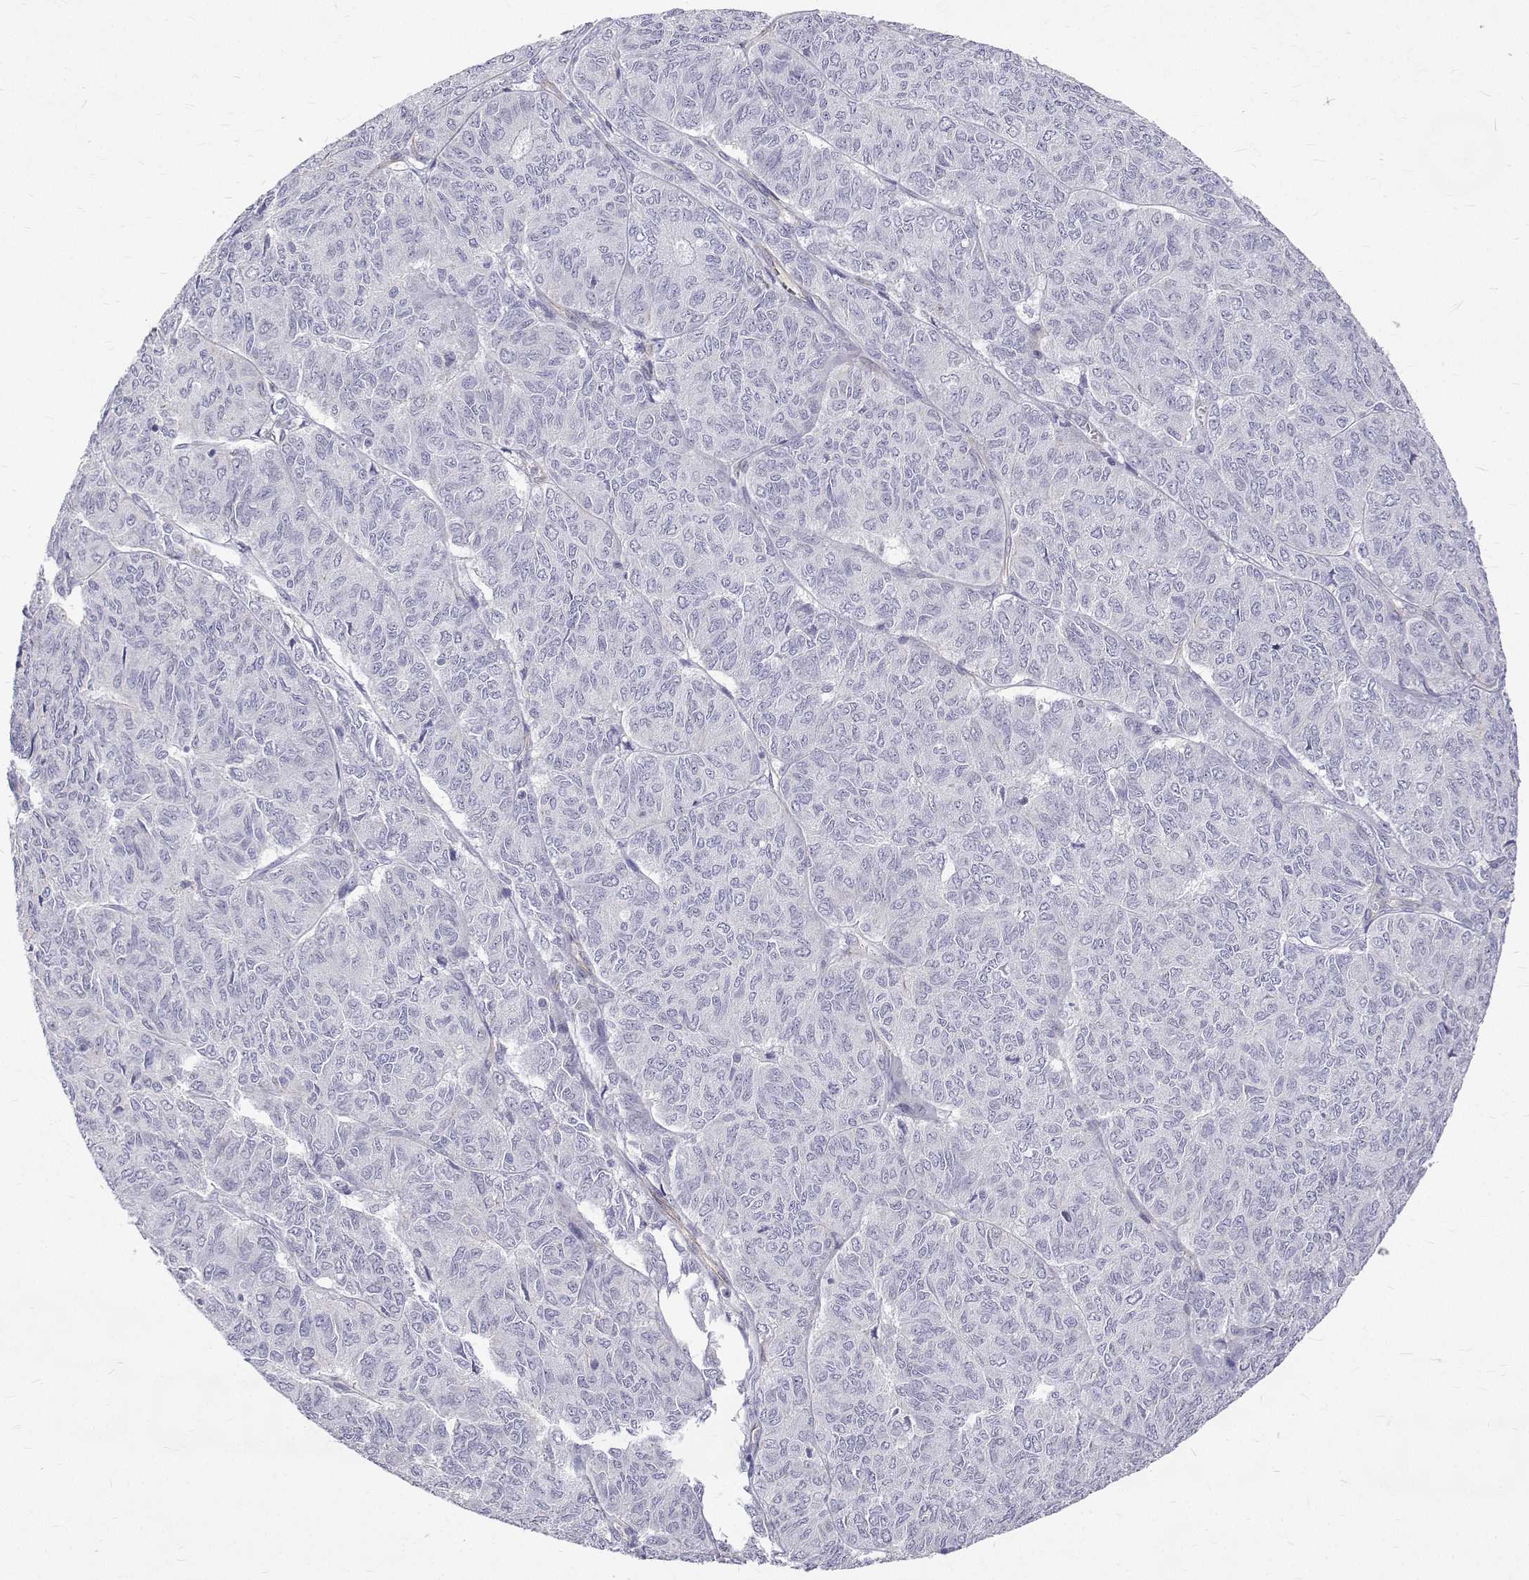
{"staining": {"intensity": "negative", "quantity": "none", "location": "none"}, "tissue": "ovarian cancer", "cell_type": "Tumor cells", "image_type": "cancer", "snomed": [{"axis": "morphology", "description": "Carcinoma, endometroid"}, {"axis": "topography", "description": "Ovary"}], "caption": "This is an immunohistochemistry micrograph of human endometroid carcinoma (ovarian). There is no staining in tumor cells.", "gene": "OPRPN", "patient": {"sex": "female", "age": 80}}